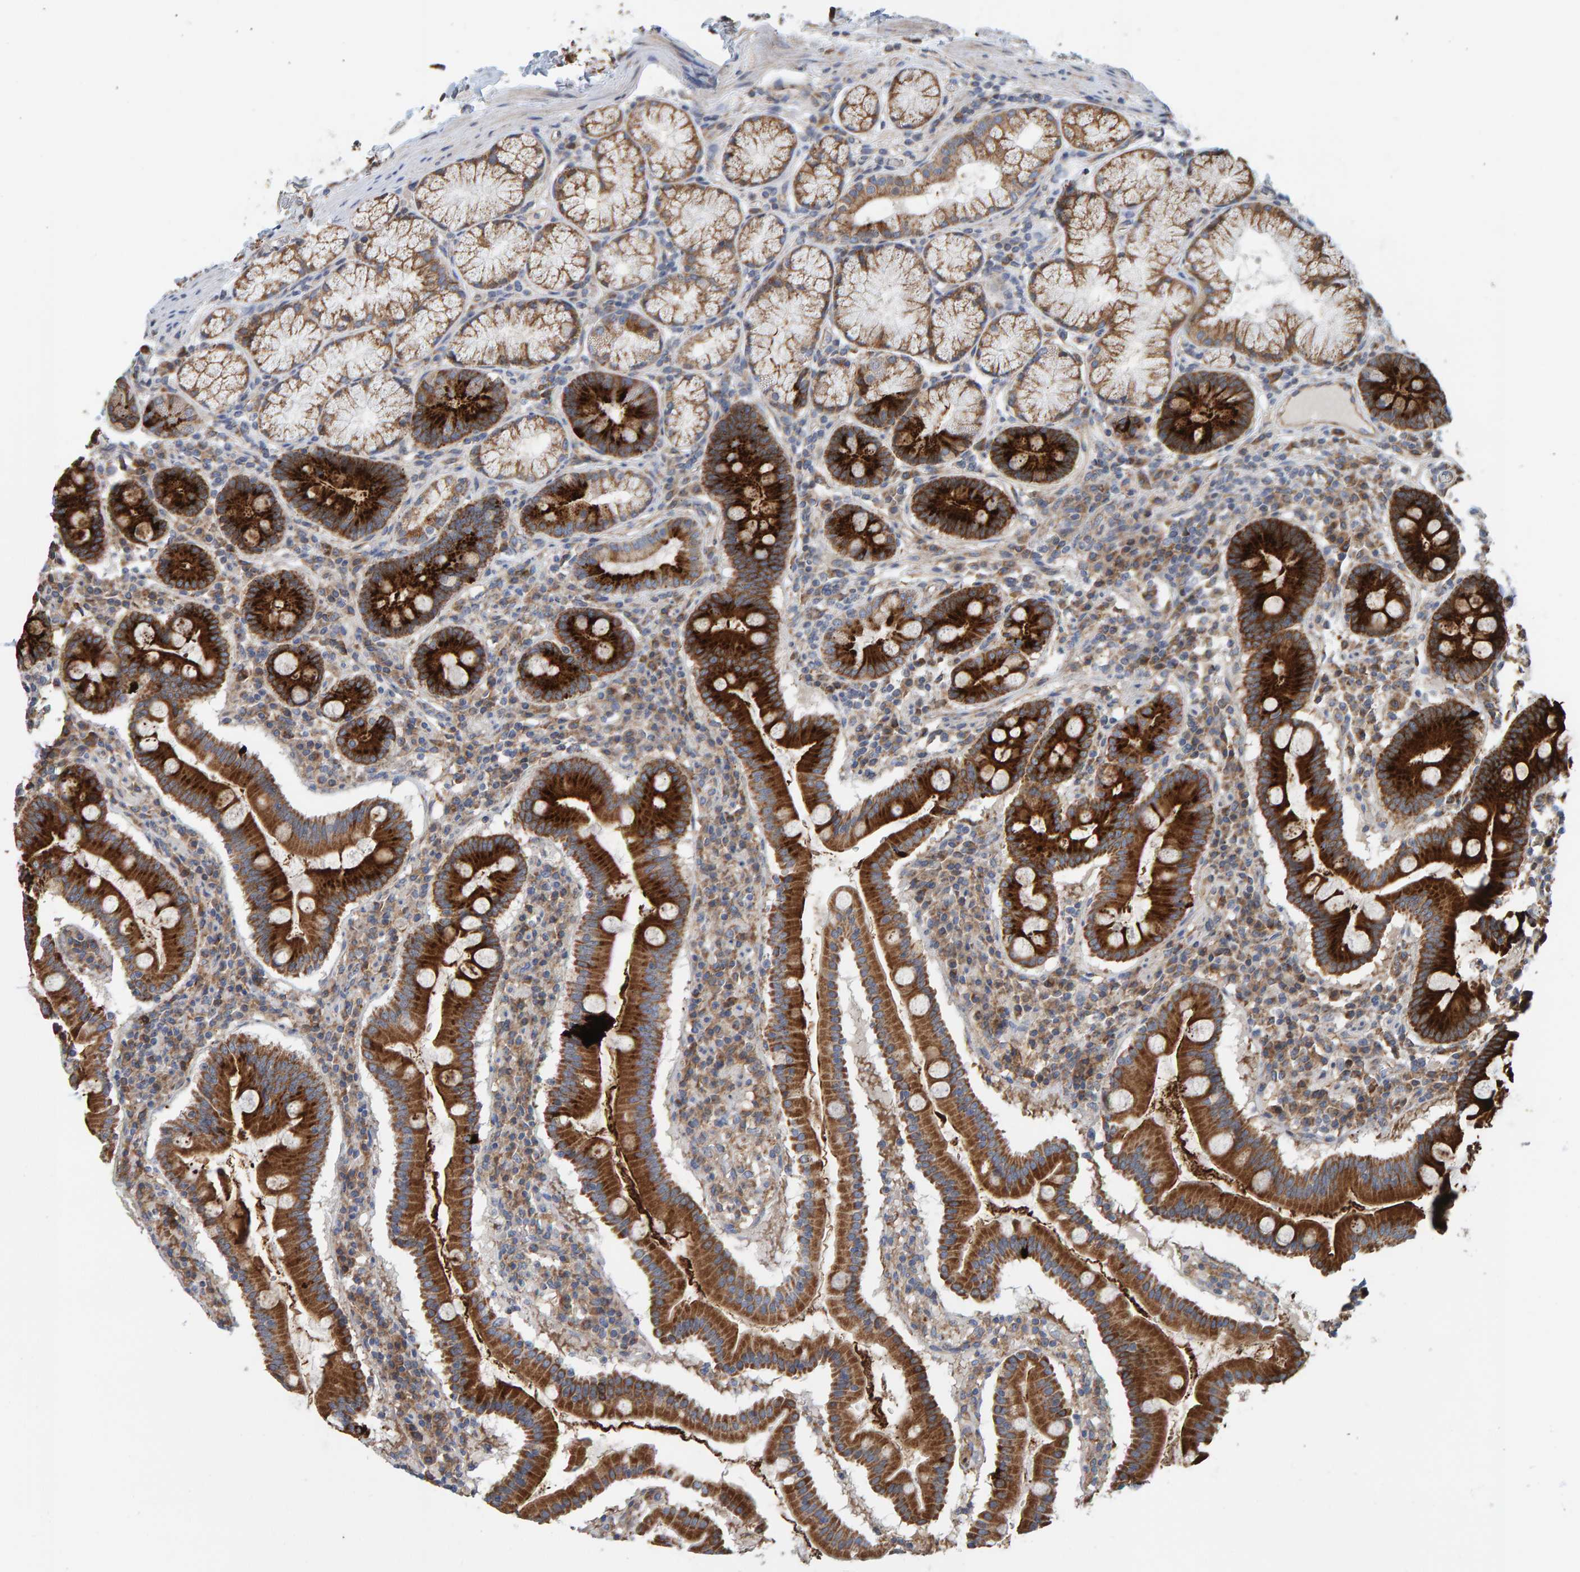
{"staining": {"intensity": "strong", "quantity": ">75%", "location": "cytoplasmic/membranous"}, "tissue": "duodenum", "cell_type": "Glandular cells", "image_type": "normal", "snomed": [{"axis": "morphology", "description": "Normal tissue, NOS"}, {"axis": "topography", "description": "Duodenum"}], "caption": "A high amount of strong cytoplasmic/membranous positivity is seen in approximately >75% of glandular cells in normal duodenum.", "gene": "MRPL45", "patient": {"sex": "male", "age": 50}}